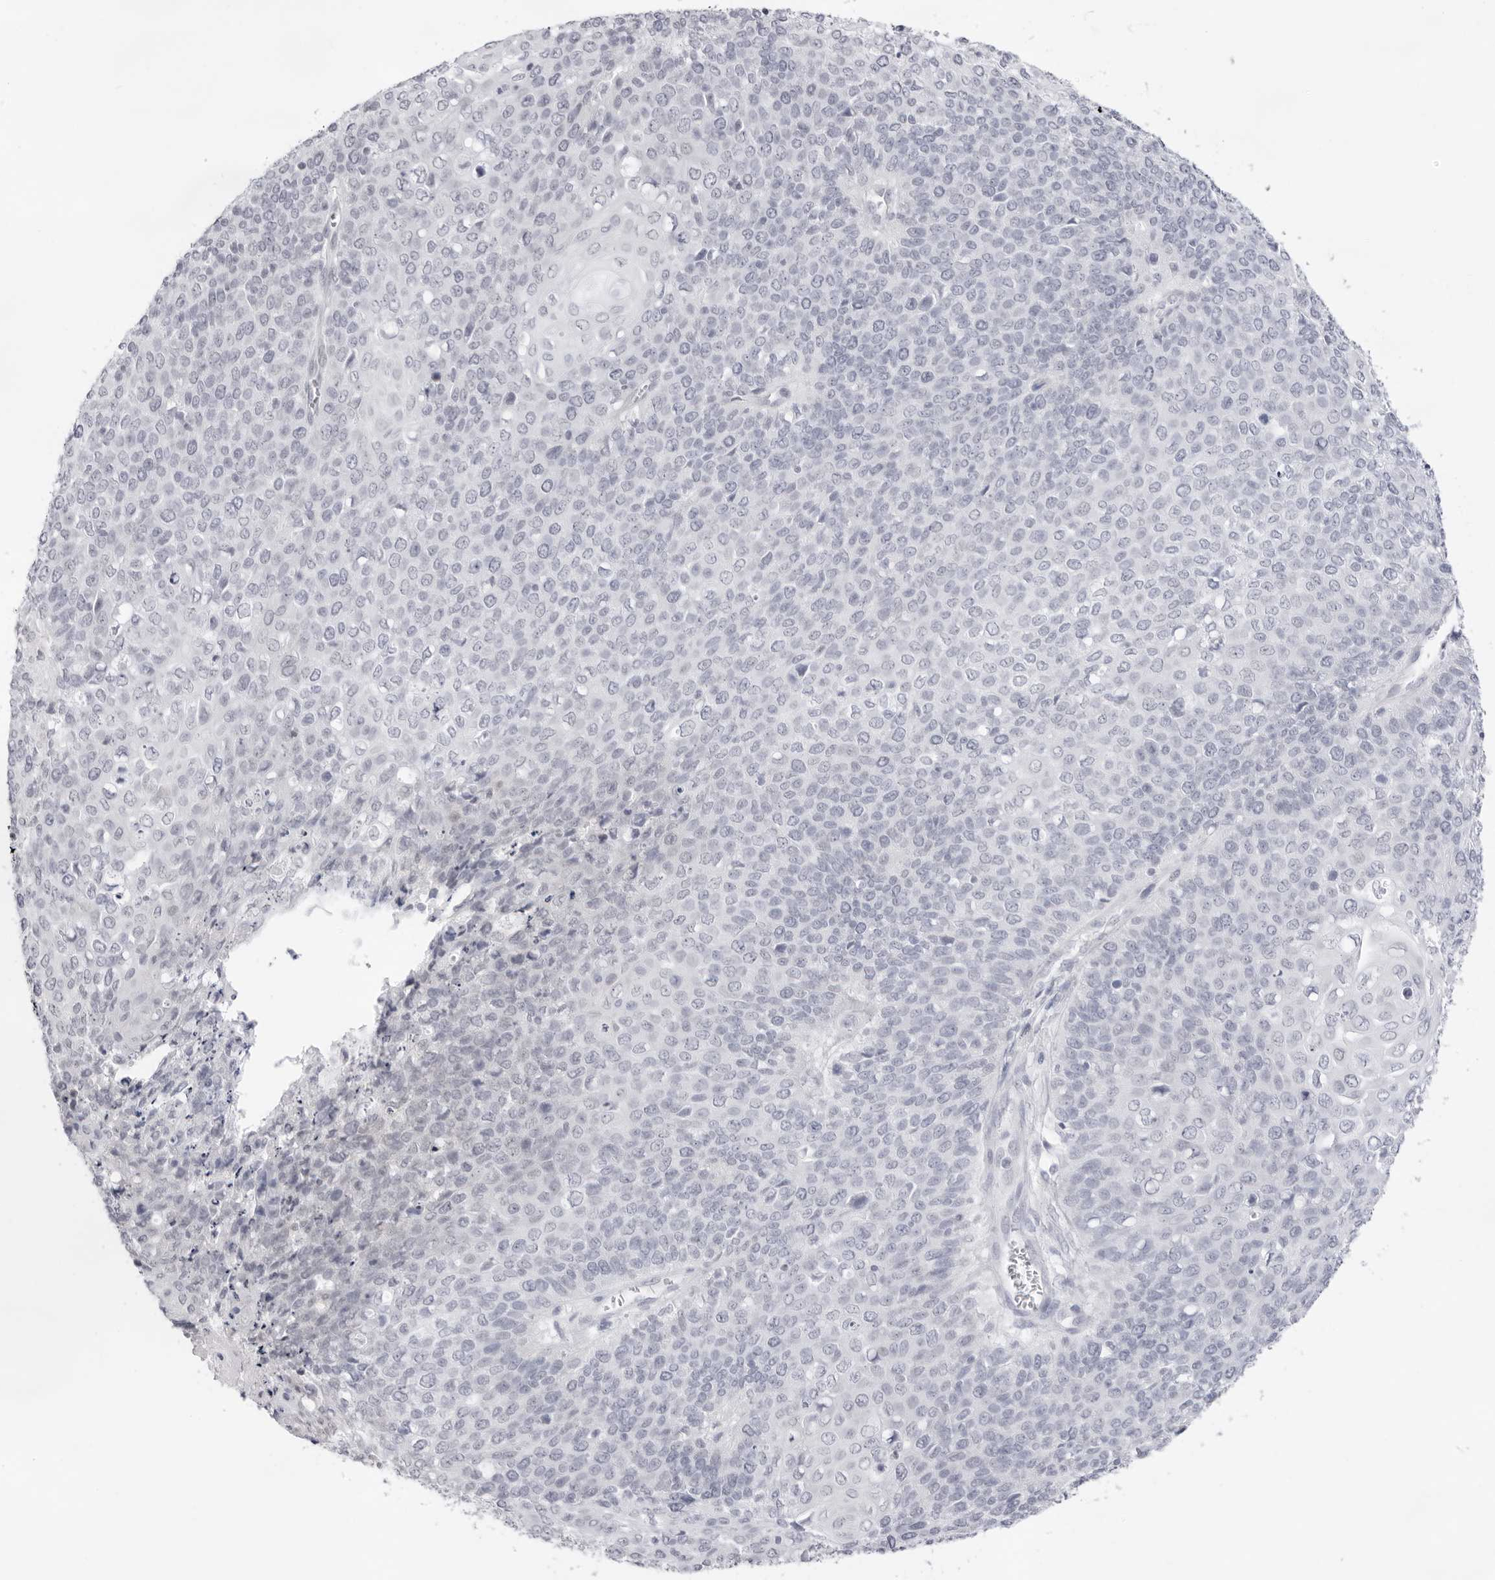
{"staining": {"intensity": "negative", "quantity": "none", "location": "none"}, "tissue": "cervical cancer", "cell_type": "Tumor cells", "image_type": "cancer", "snomed": [{"axis": "morphology", "description": "Squamous cell carcinoma, NOS"}, {"axis": "topography", "description": "Cervix"}], "caption": "Tumor cells are negative for protein expression in human cervical squamous cell carcinoma.", "gene": "FDPS", "patient": {"sex": "female", "age": 39}}